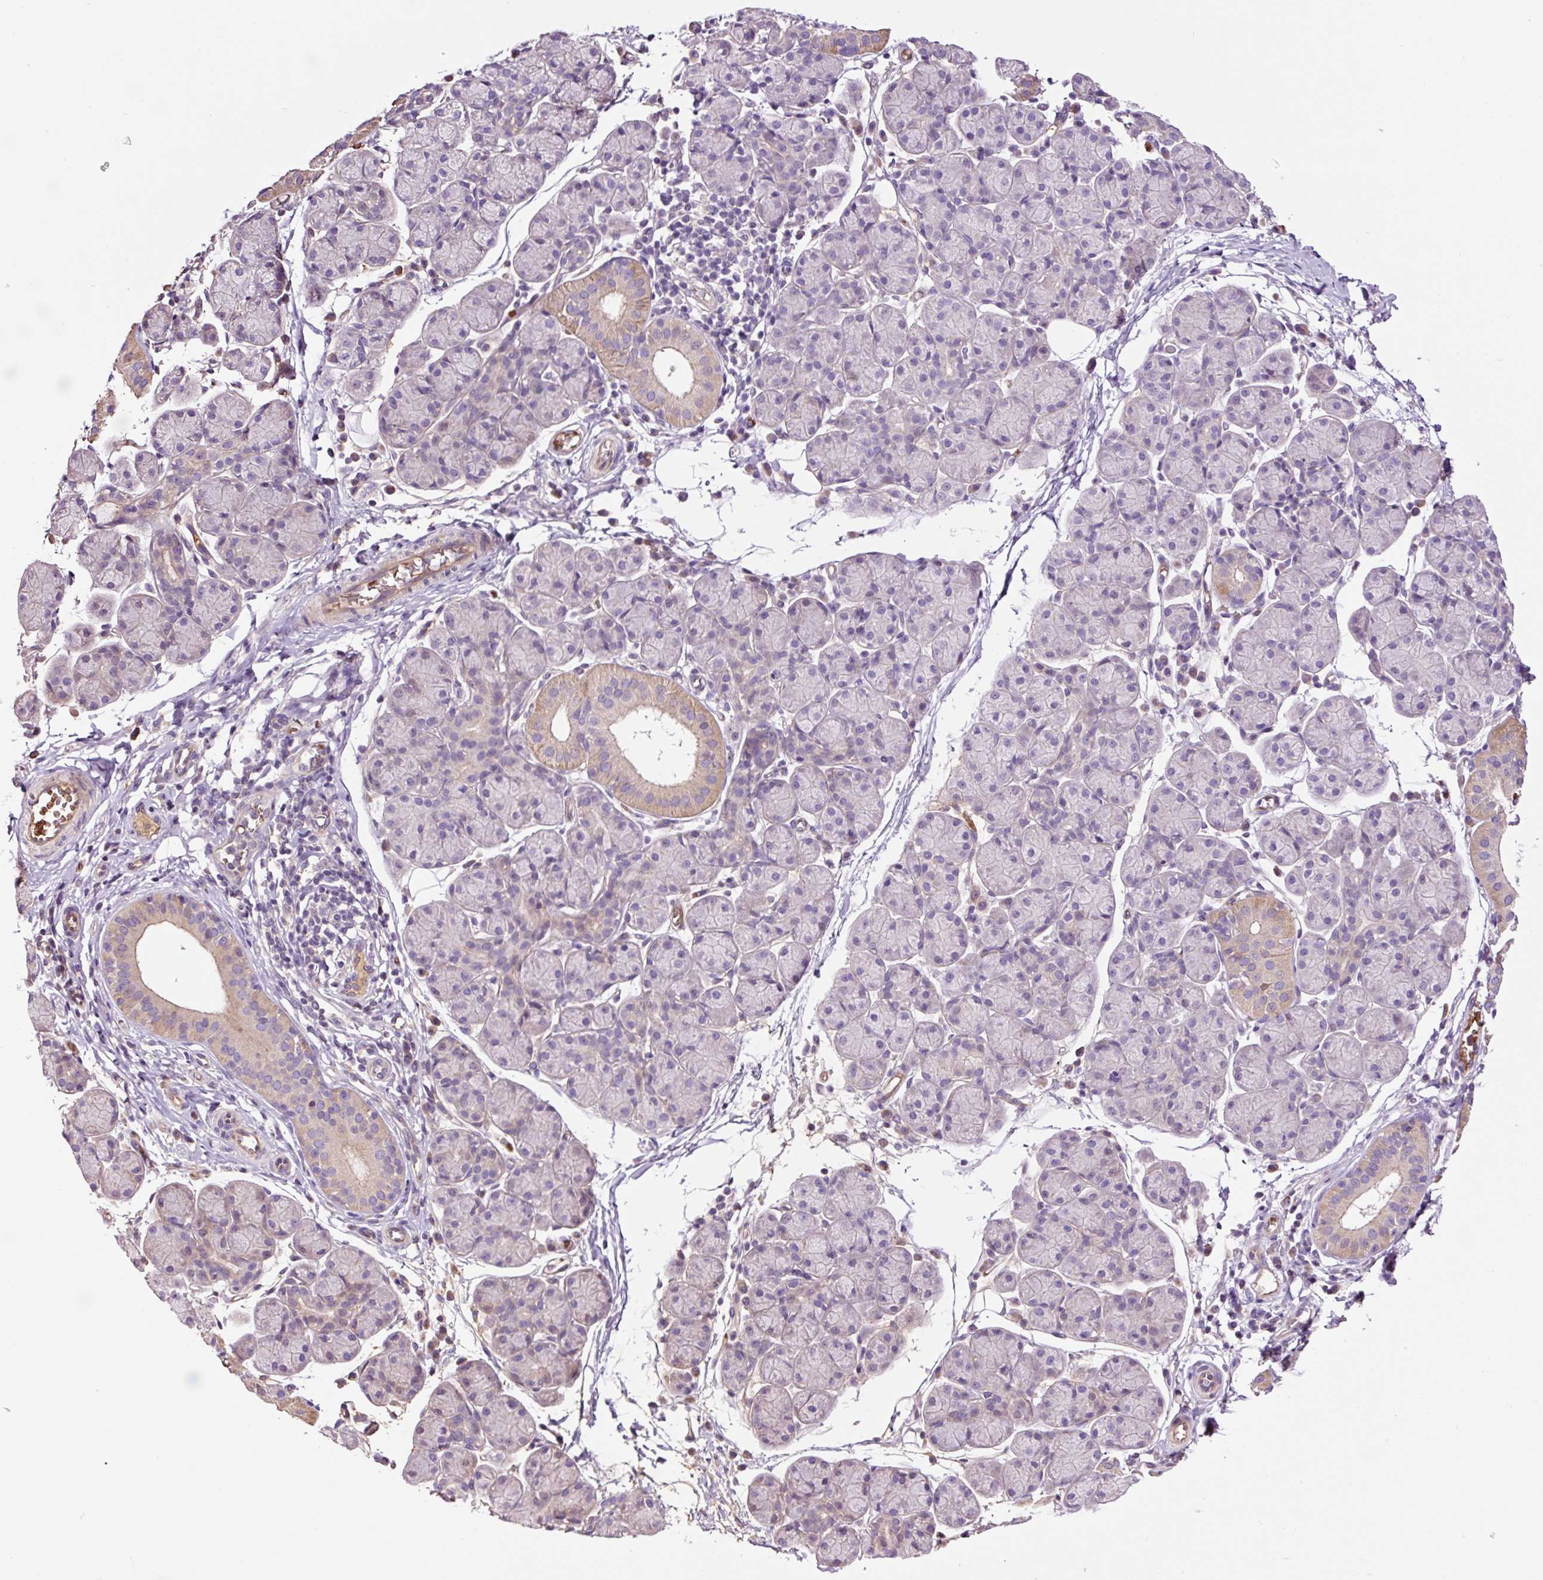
{"staining": {"intensity": "moderate", "quantity": "<25%", "location": "cytoplasmic/membranous"}, "tissue": "salivary gland", "cell_type": "Glandular cells", "image_type": "normal", "snomed": [{"axis": "morphology", "description": "Normal tissue, NOS"}, {"axis": "morphology", "description": "Inflammation, NOS"}, {"axis": "topography", "description": "Lymph node"}, {"axis": "topography", "description": "Salivary gland"}], "caption": "Protein positivity by IHC demonstrates moderate cytoplasmic/membranous staining in approximately <25% of glandular cells in unremarkable salivary gland.", "gene": "TMEM235", "patient": {"sex": "male", "age": 3}}